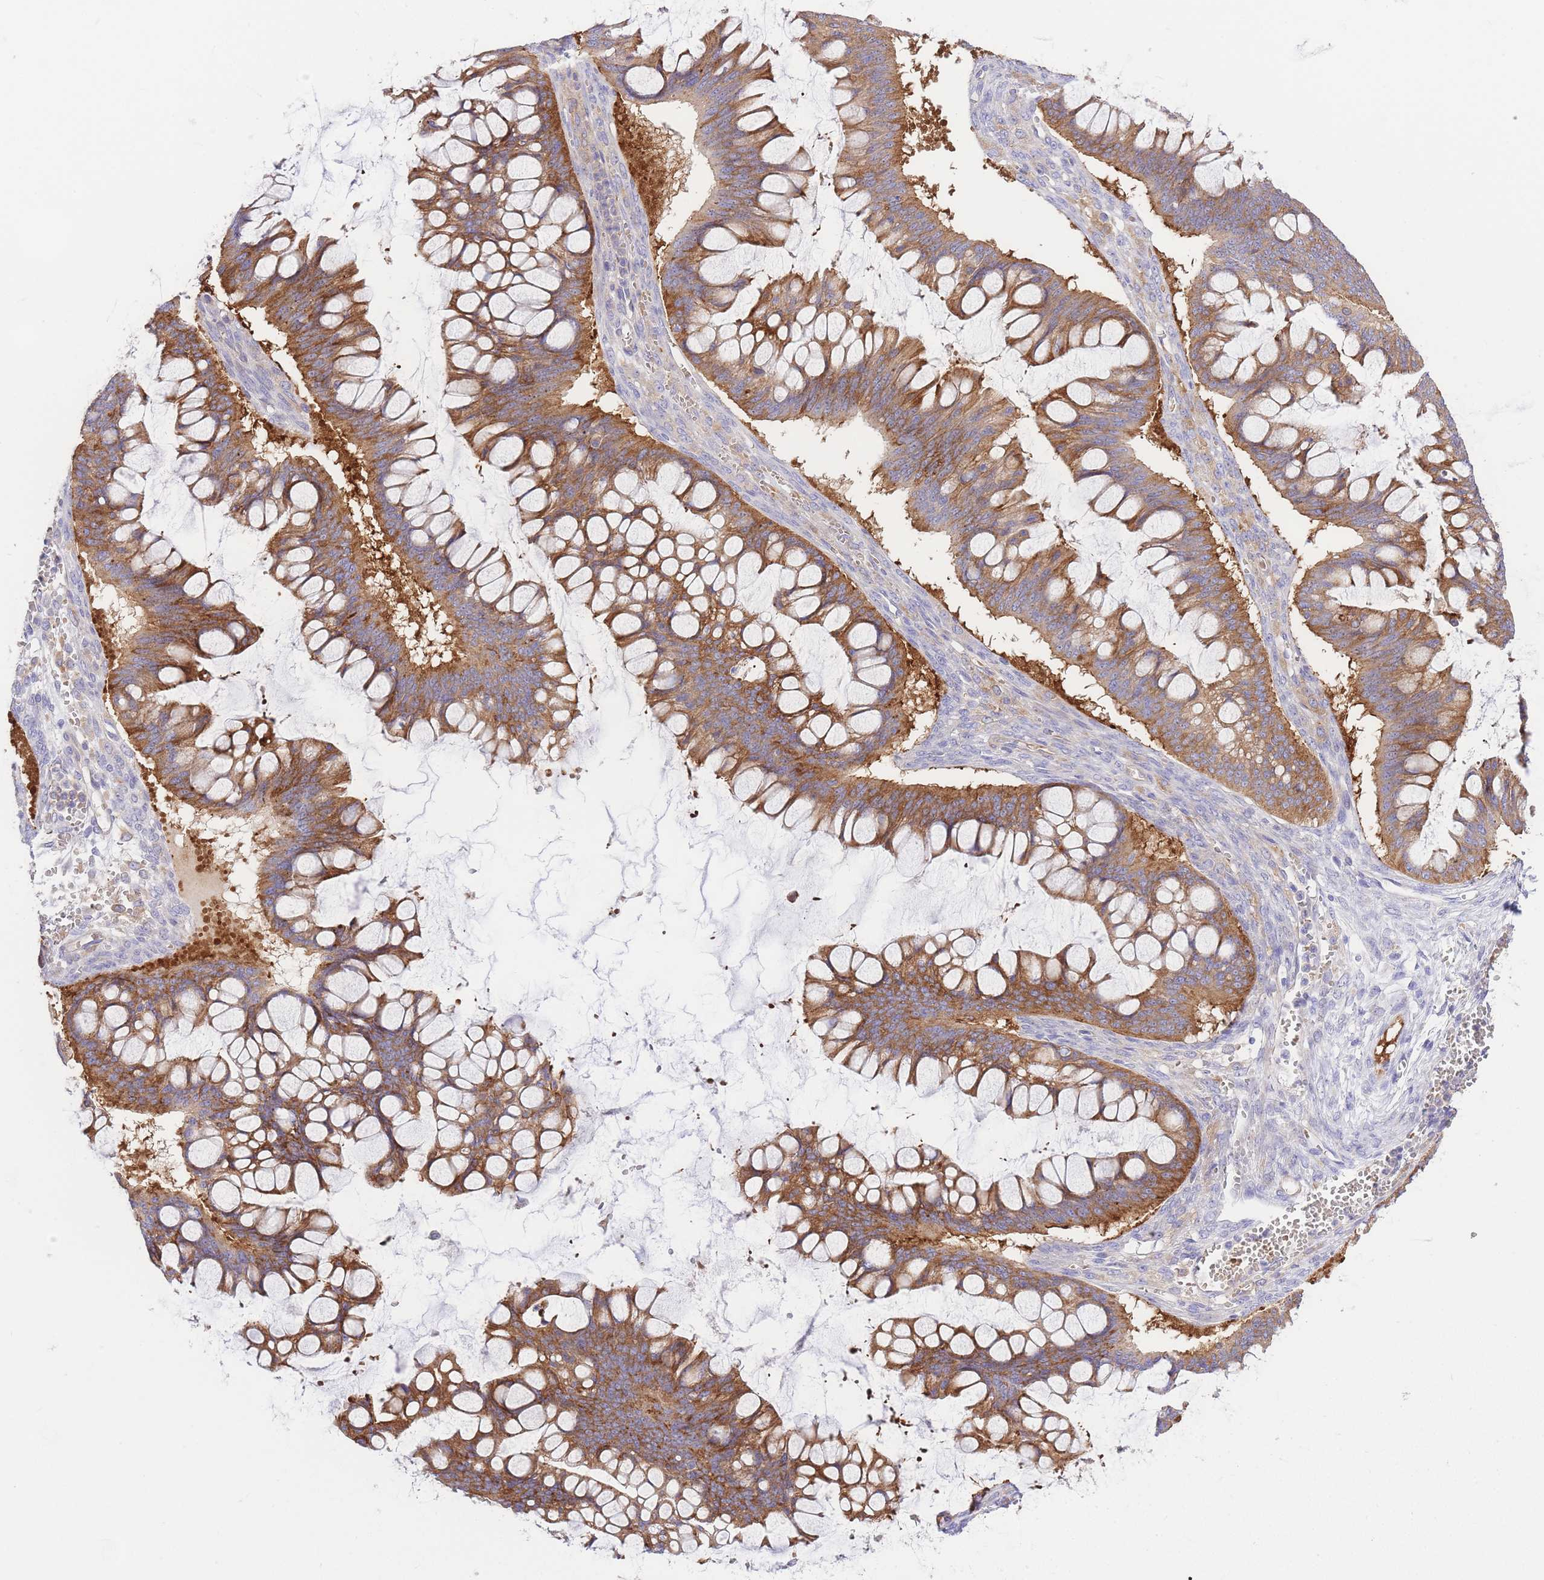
{"staining": {"intensity": "moderate", "quantity": ">75%", "location": "cytoplasmic/membranous"}, "tissue": "ovarian cancer", "cell_type": "Tumor cells", "image_type": "cancer", "snomed": [{"axis": "morphology", "description": "Cystadenocarcinoma, mucinous, NOS"}, {"axis": "topography", "description": "Ovary"}], "caption": "Ovarian cancer stained for a protein exhibits moderate cytoplasmic/membranous positivity in tumor cells.", "gene": "INSYN2B", "patient": {"sex": "female", "age": 73}}